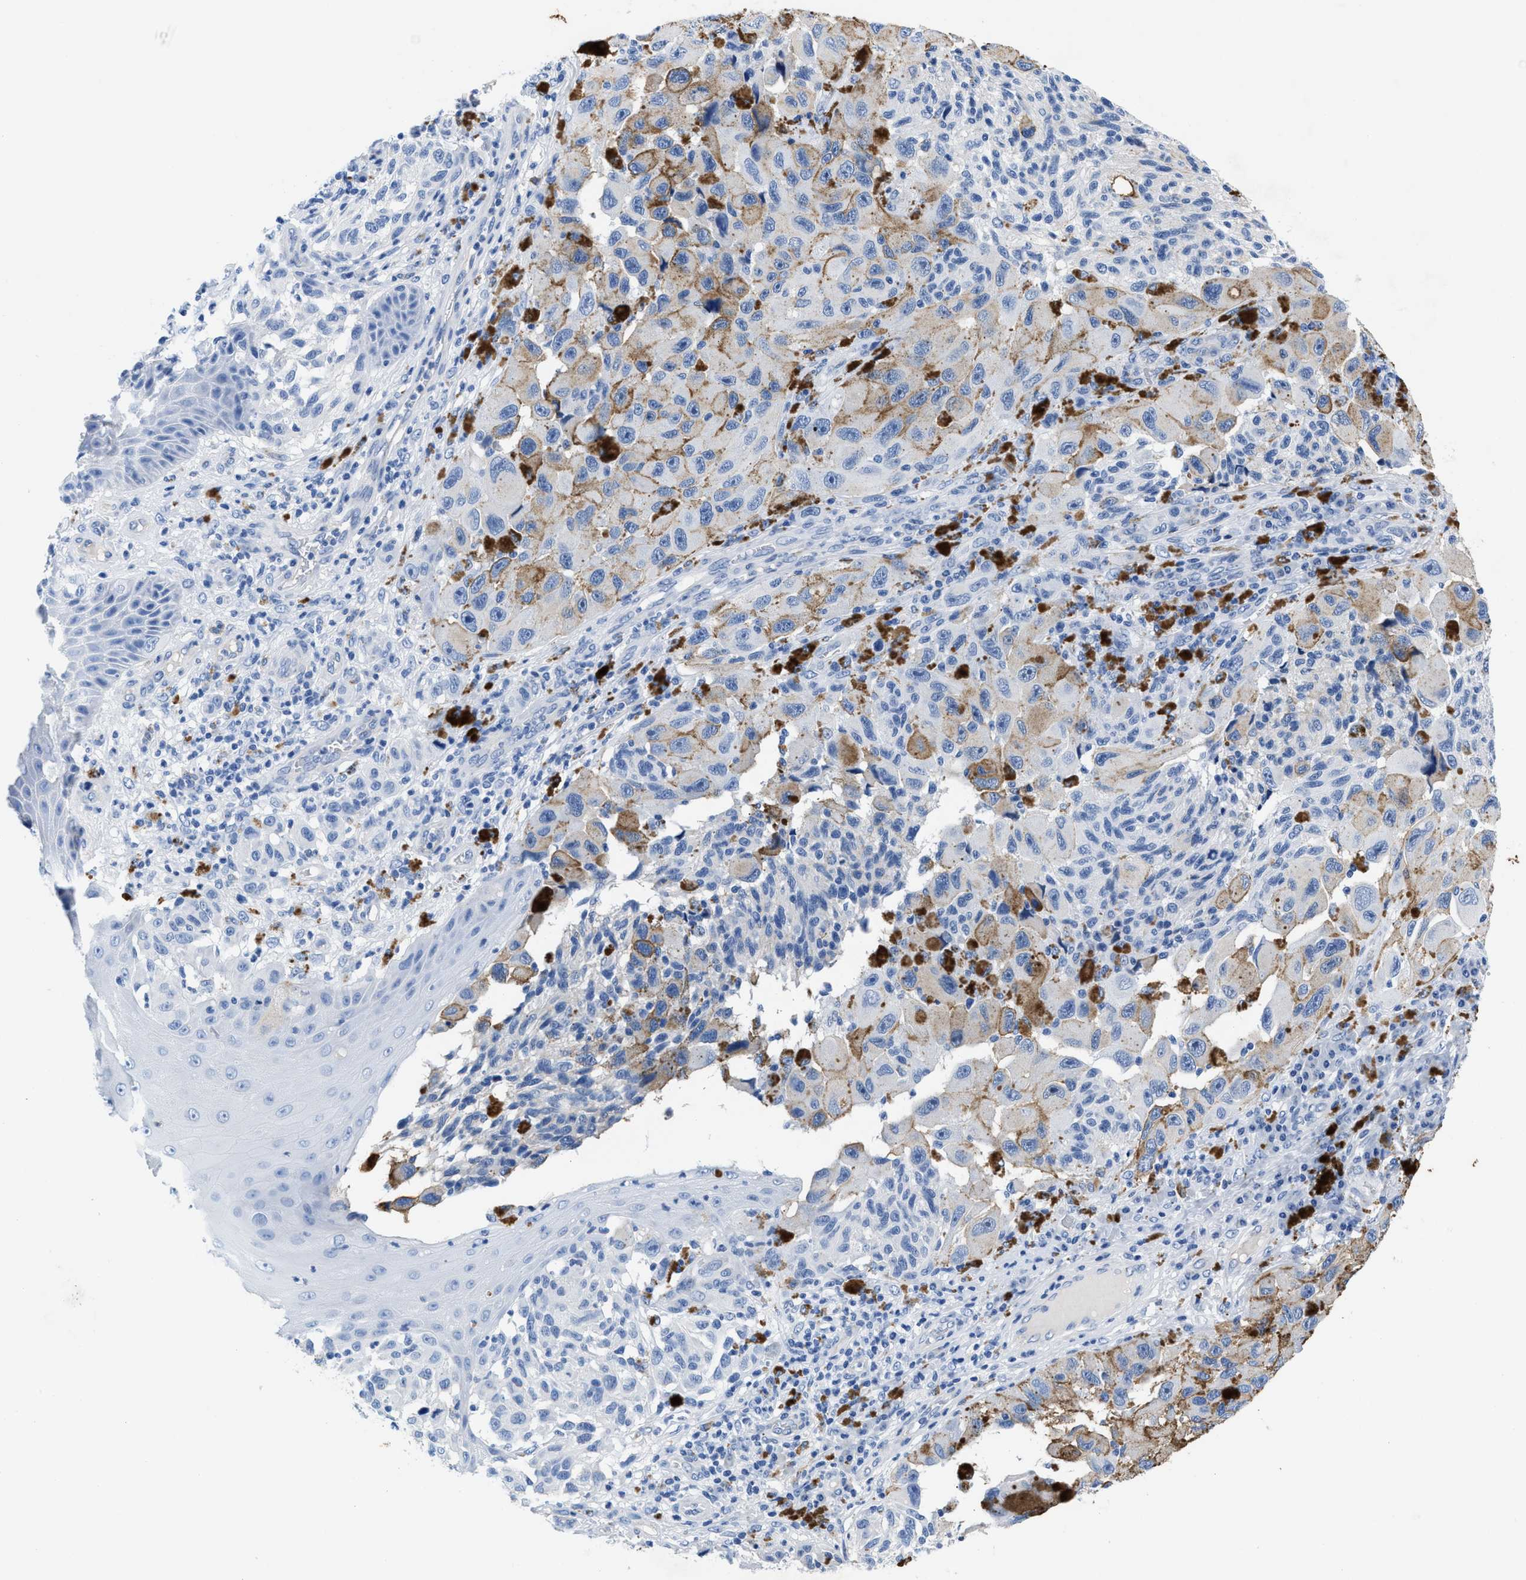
{"staining": {"intensity": "weak", "quantity": "<25%", "location": "cytoplasmic/membranous"}, "tissue": "melanoma", "cell_type": "Tumor cells", "image_type": "cancer", "snomed": [{"axis": "morphology", "description": "Malignant melanoma, NOS"}, {"axis": "topography", "description": "Skin"}], "caption": "IHC of human melanoma displays no staining in tumor cells.", "gene": "SLFN13", "patient": {"sex": "female", "age": 73}}